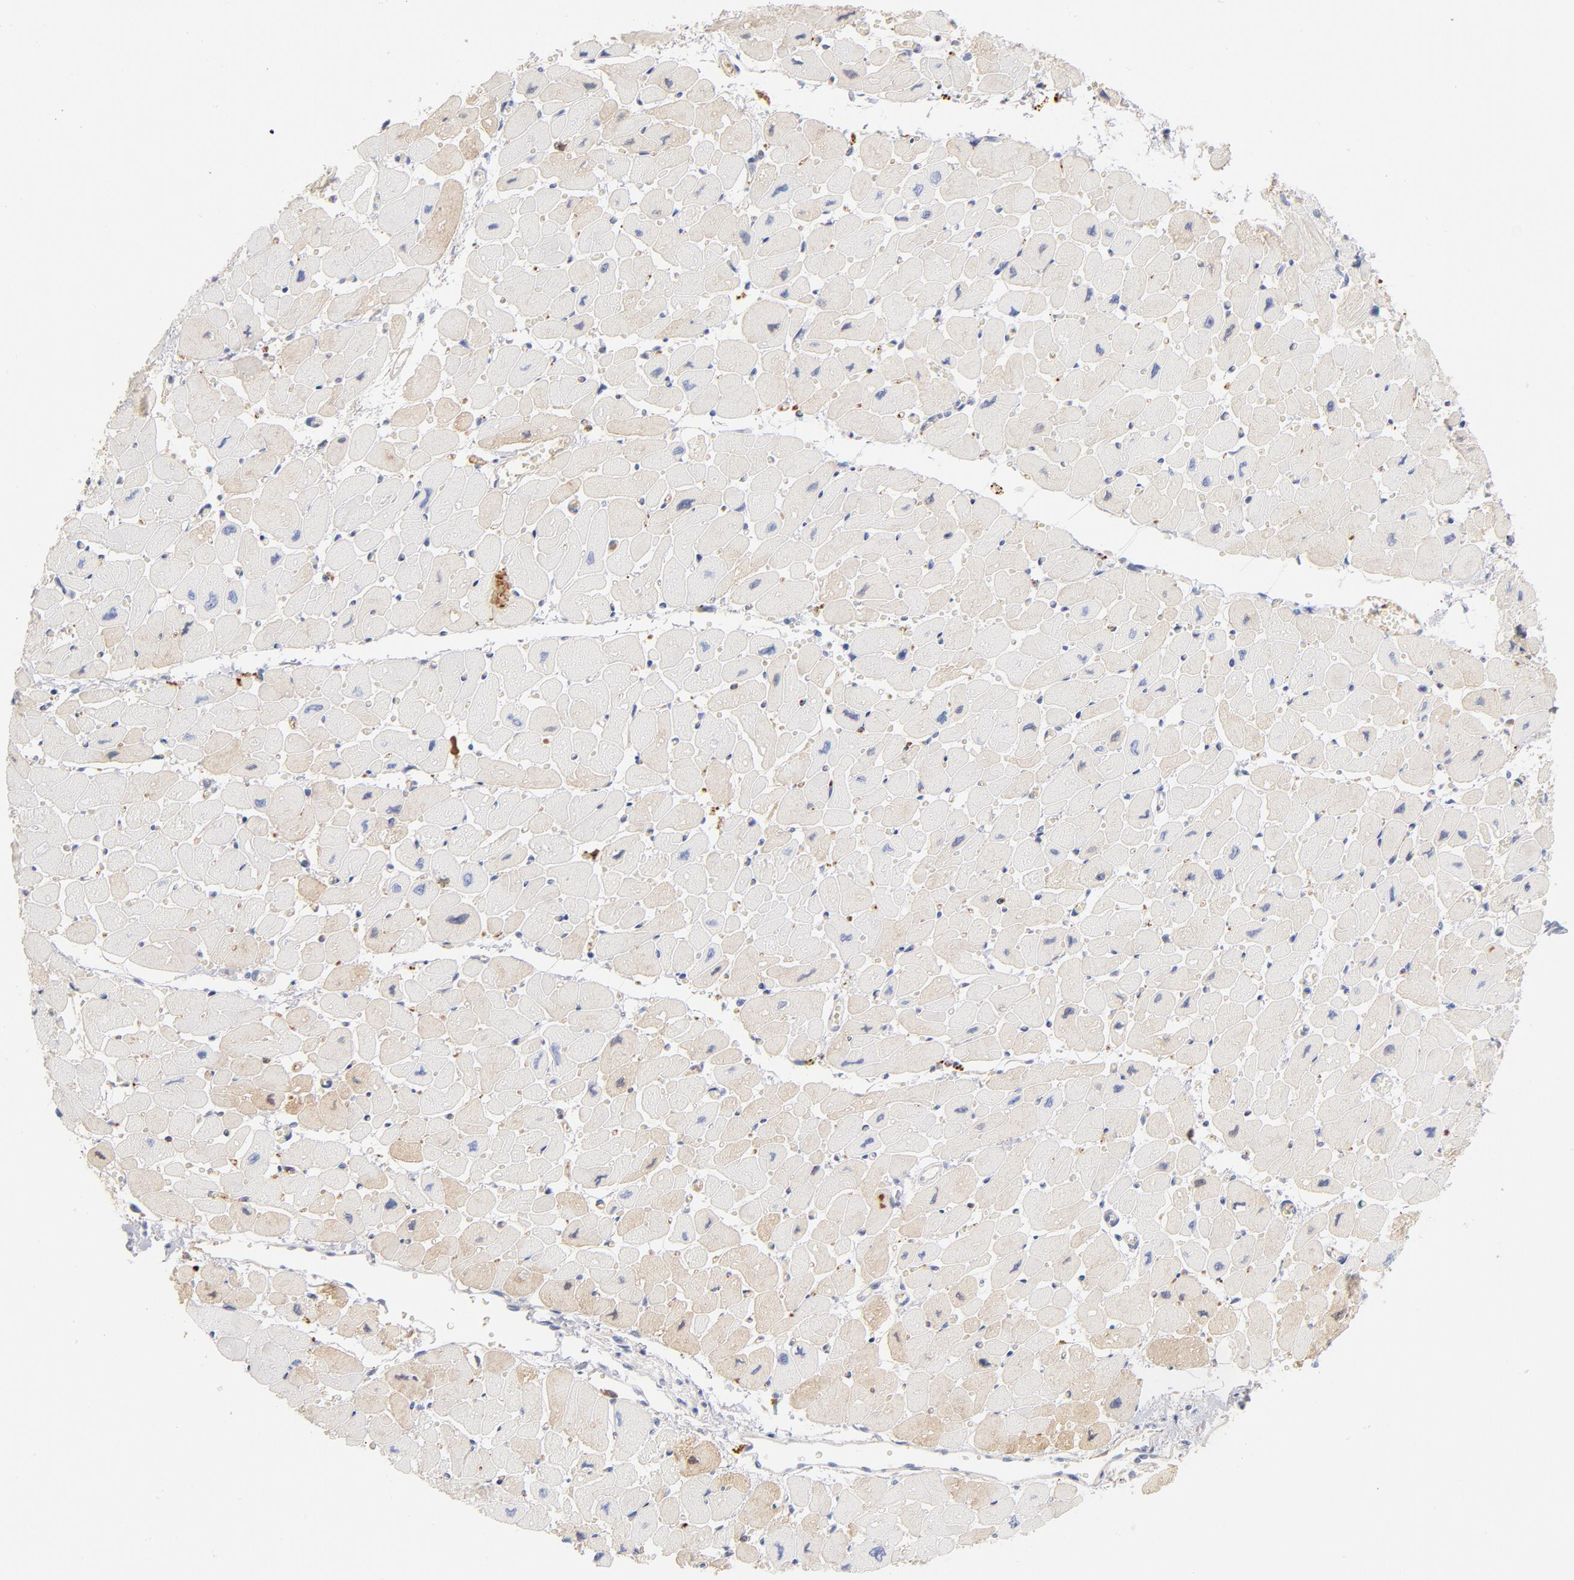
{"staining": {"intensity": "negative", "quantity": "none", "location": "none"}, "tissue": "heart muscle", "cell_type": "Cardiomyocytes", "image_type": "normal", "snomed": [{"axis": "morphology", "description": "Normal tissue, NOS"}, {"axis": "topography", "description": "Heart"}], "caption": "IHC histopathology image of normal heart muscle: heart muscle stained with DAB displays no significant protein expression in cardiomyocytes.", "gene": "C3", "patient": {"sex": "female", "age": 54}}